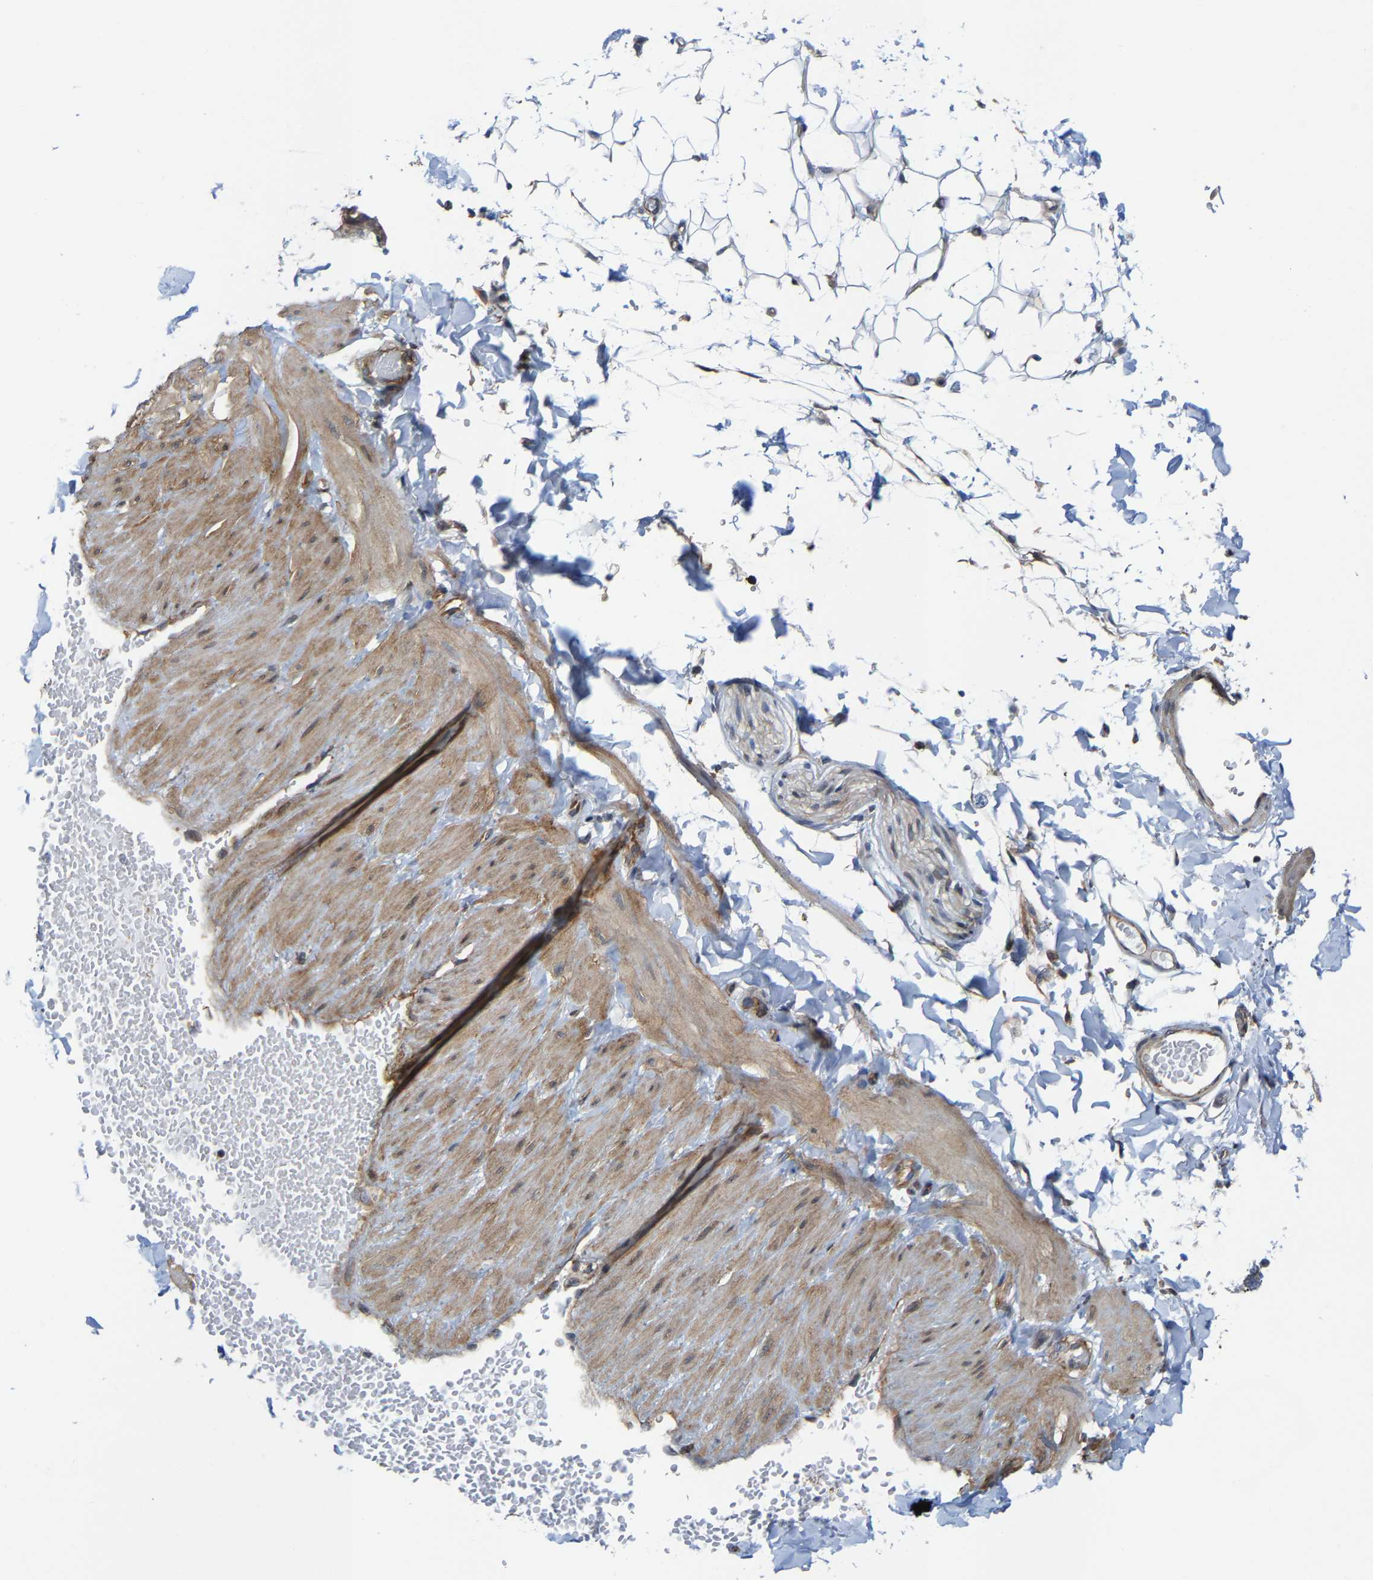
{"staining": {"intensity": "moderate", "quantity": ">75%", "location": "cytoplasmic/membranous"}, "tissue": "adipose tissue", "cell_type": "Adipocytes", "image_type": "normal", "snomed": [{"axis": "morphology", "description": "Normal tissue, NOS"}, {"axis": "topography", "description": "Adipose tissue"}, {"axis": "topography", "description": "Vascular tissue"}, {"axis": "topography", "description": "Peripheral nerve tissue"}], "caption": "Protein expression analysis of benign adipose tissue exhibits moderate cytoplasmic/membranous staining in about >75% of adipocytes.", "gene": "TGFB1I1", "patient": {"sex": "male", "age": 25}}